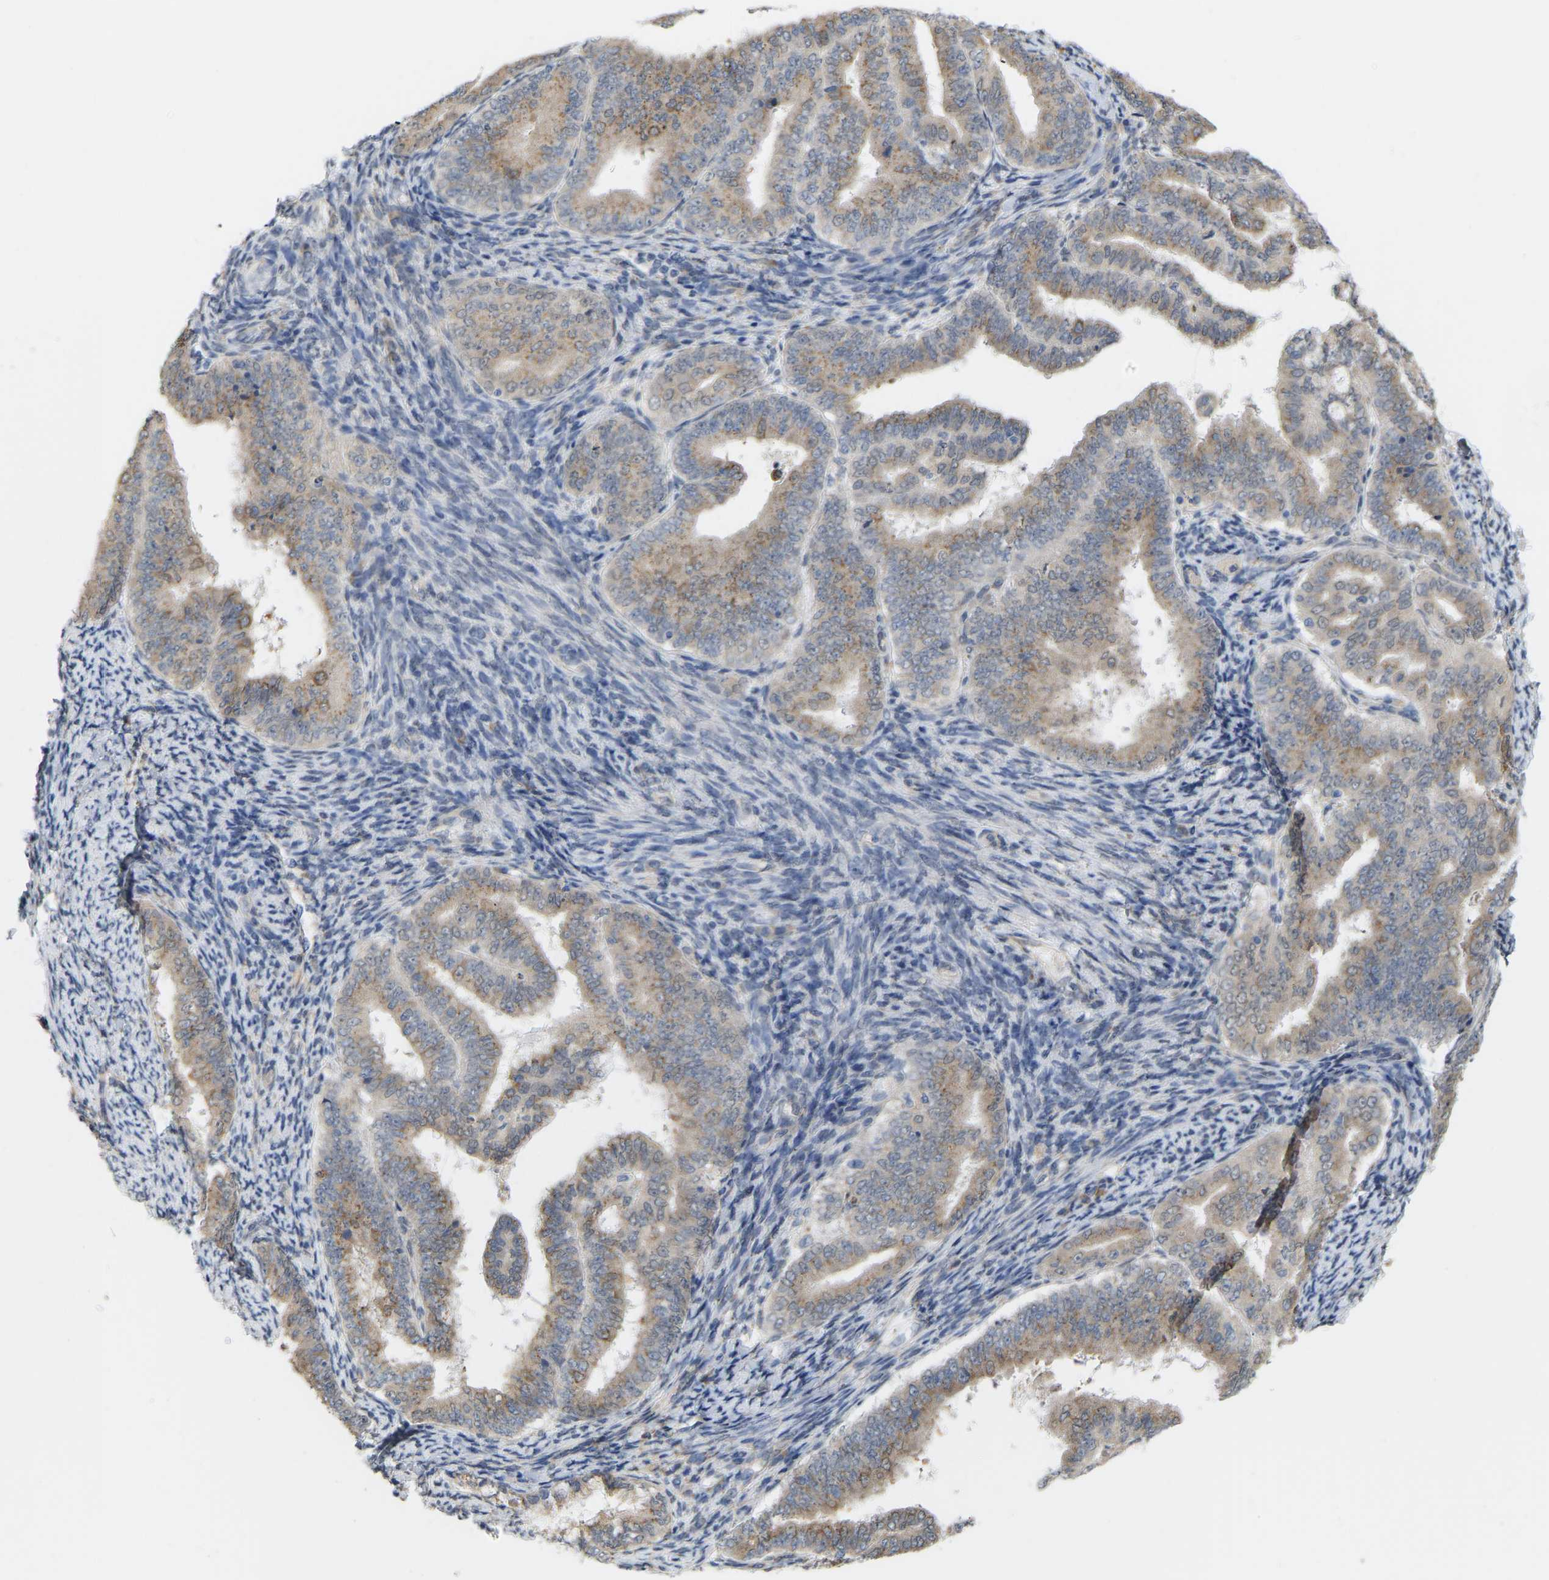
{"staining": {"intensity": "weak", "quantity": ">75%", "location": "cytoplasmic/membranous"}, "tissue": "endometrial cancer", "cell_type": "Tumor cells", "image_type": "cancer", "snomed": [{"axis": "morphology", "description": "Adenocarcinoma, NOS"}, {"axis": "topography", "description": "Endometrium"}], "caption": "A photomicrograph showing weak cytoplasmic/membranous positivity in approximately >75% of tumor cells in endometrial adenocarcinoma, as visualized by brown immunohistochemical staining.", "gene": "BEND3", "patient": {"sex": "female", "age": 63}}